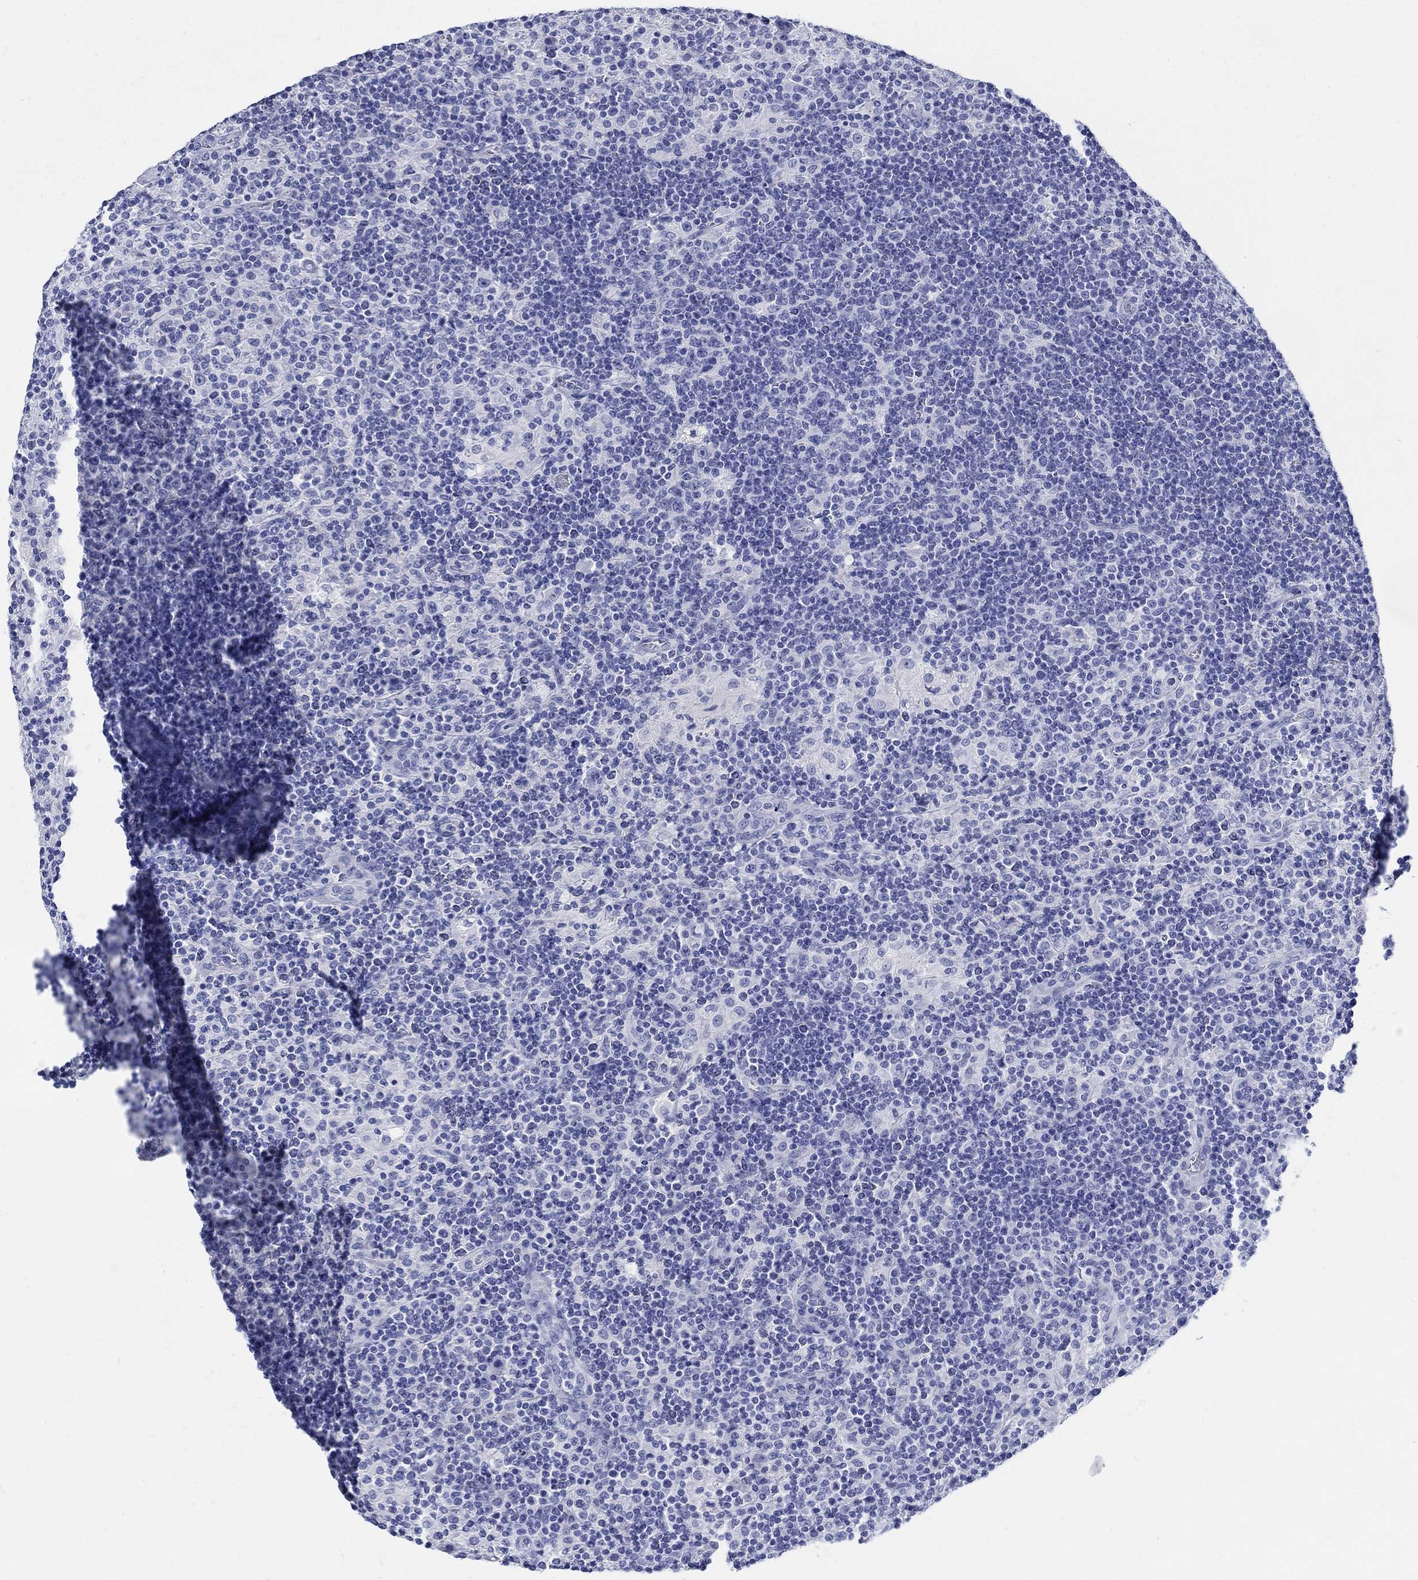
{"staining": {"intensity": "negative", "quantity": "none", "location": "none"}, "tissue": "lymphoma", "cell_type": "Tumor cells", "image_type": "cancer", "snomed": [{"axis": "morphology", "description": "Hodgkin's disease, NOS"}, {"axis": "topography", "description": "Lymph node"}], "caption": "This is a histopathology image of IHC staining of lymphoma, which shows no staining in tumor cells.", "gene": "CRYGS", "patient": {"sex": "male", "age": 70}}